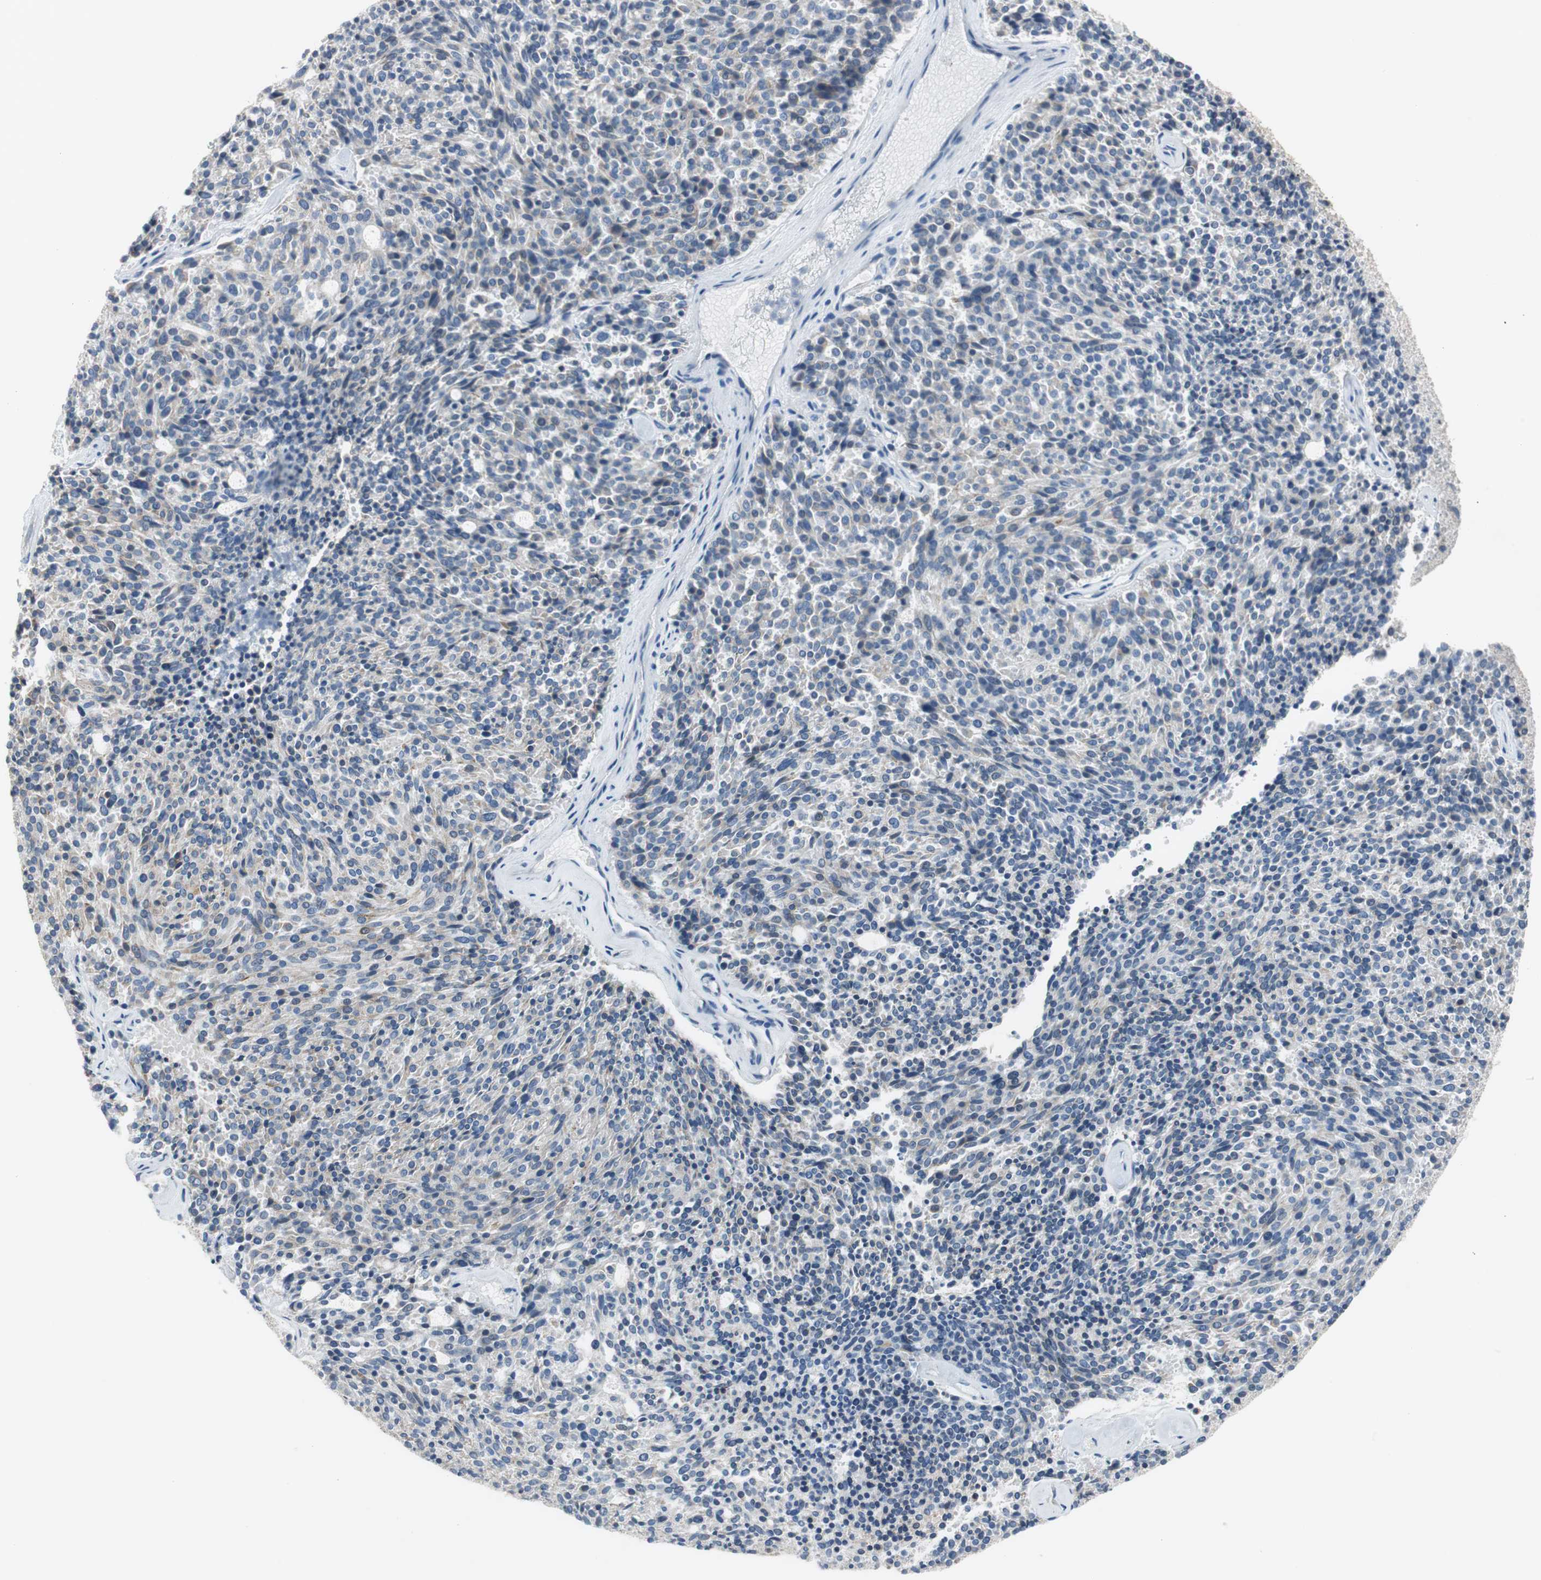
{"staining": {"intensity": "weak", "quantity": "25%-75%", "location": "cytoplasmic/membranous"}, "tissue": "carcinoid", "cell_type": "Tumor cells", "image_type": "cancer", "snomed": [{"axis": "morphology", "description": "Carcinoid, malignant, NOS"}, {"axis": "topography", "description": "Pancreas"}], "caption": "Protein expression analysis of malignant carcinoid demonstrates weak cytoplasmic/membranous positivity in about 25%-75% of tumor cells.", "gene": "PLAA", "patient": {"sex": "female", "age": 54}}